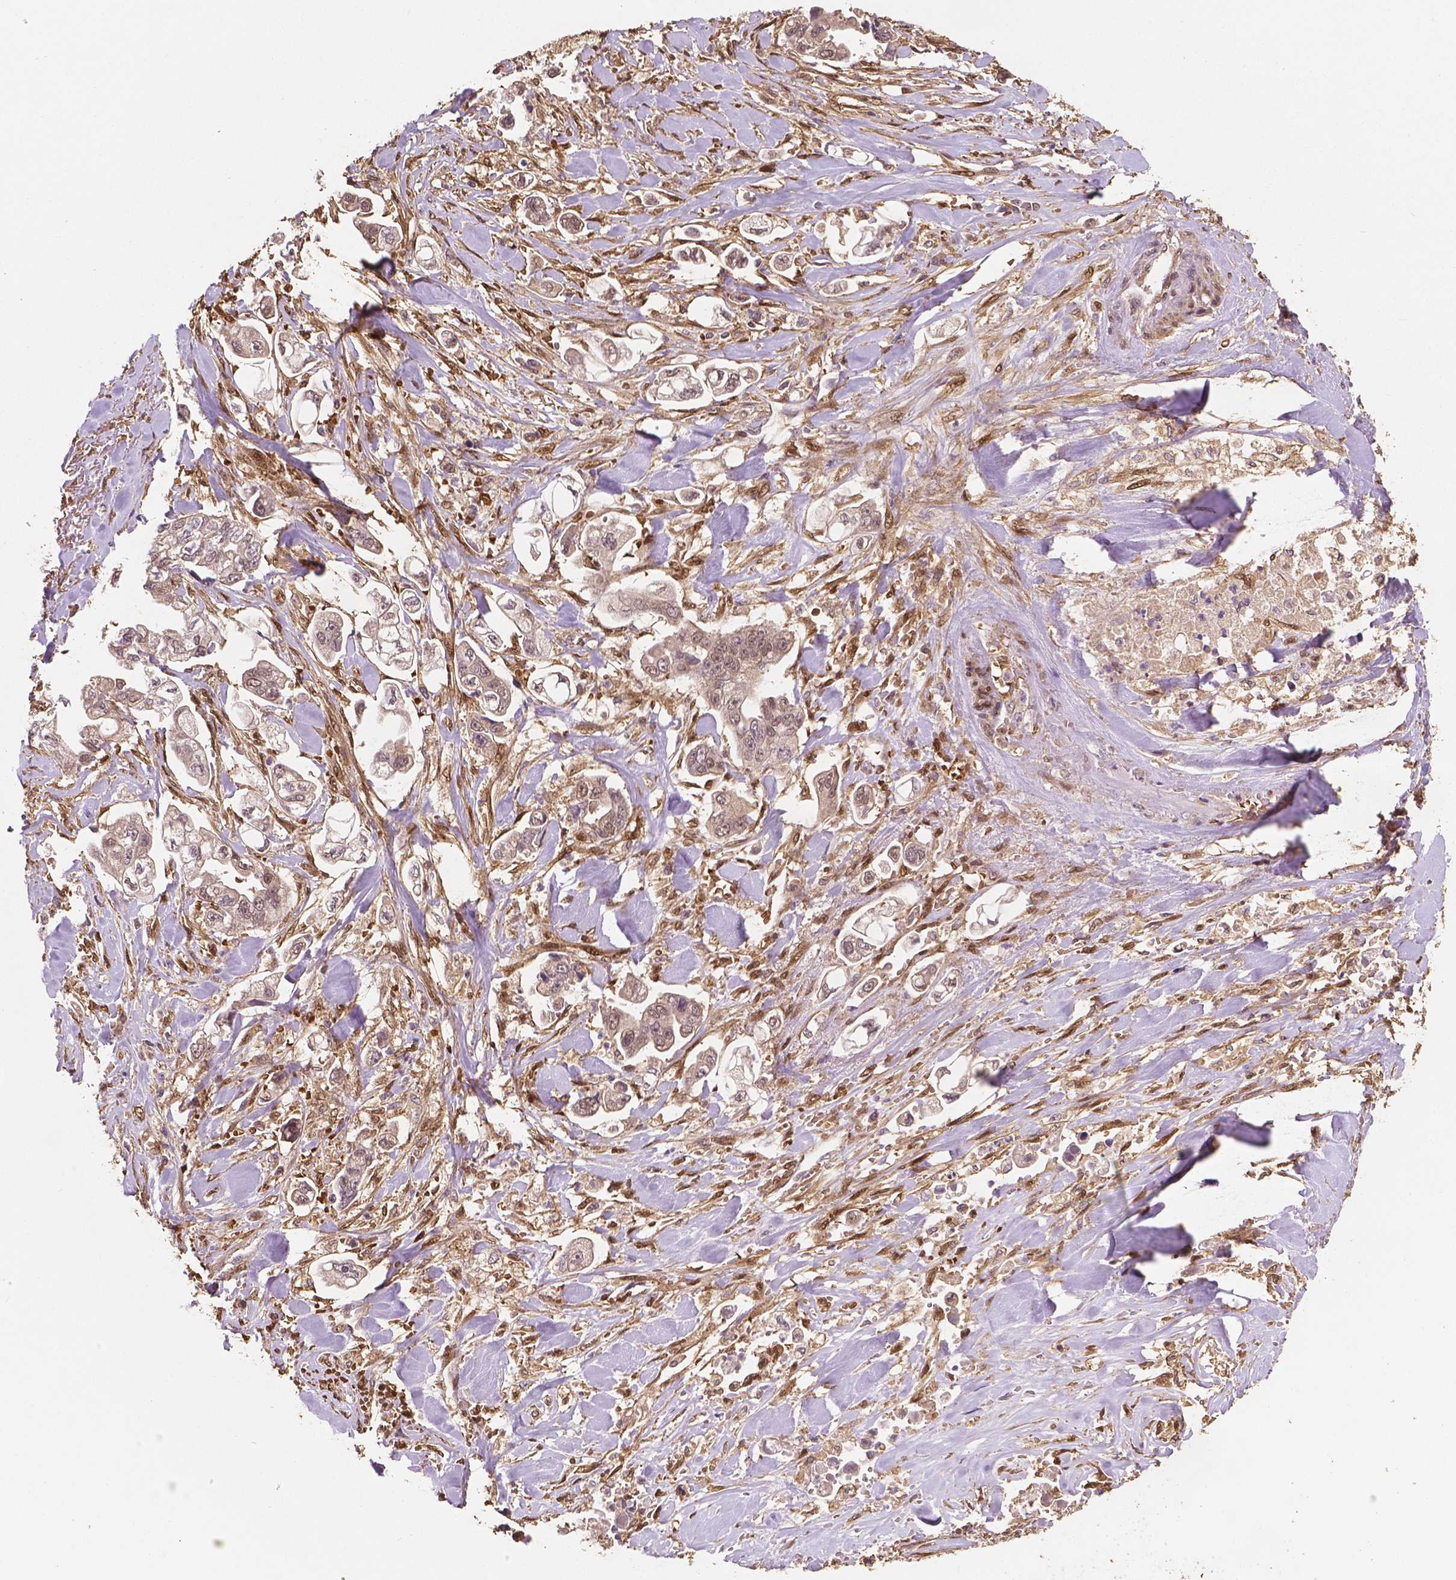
{"staining": {"intensity": "negative", "quantity": "none", "location": "none"}, "tissue": "stomach cancer", "cell_type": "Tumor cells", "image_type": "cancer", "snomed": [{"axis": "morphology", "description": "Adenocarcinoma, NOS"}, {"axis": "topography", "description": "Stomach"}], "caption": "Immunohistochemistry of stomach adenocarcinoma shows no staining in tumor cells. (Immunohistochemistry (ihc), brightfield microscopy, high magnification).", "gene": "YAP1", "patient": {"sex": "male", "age": 62}}